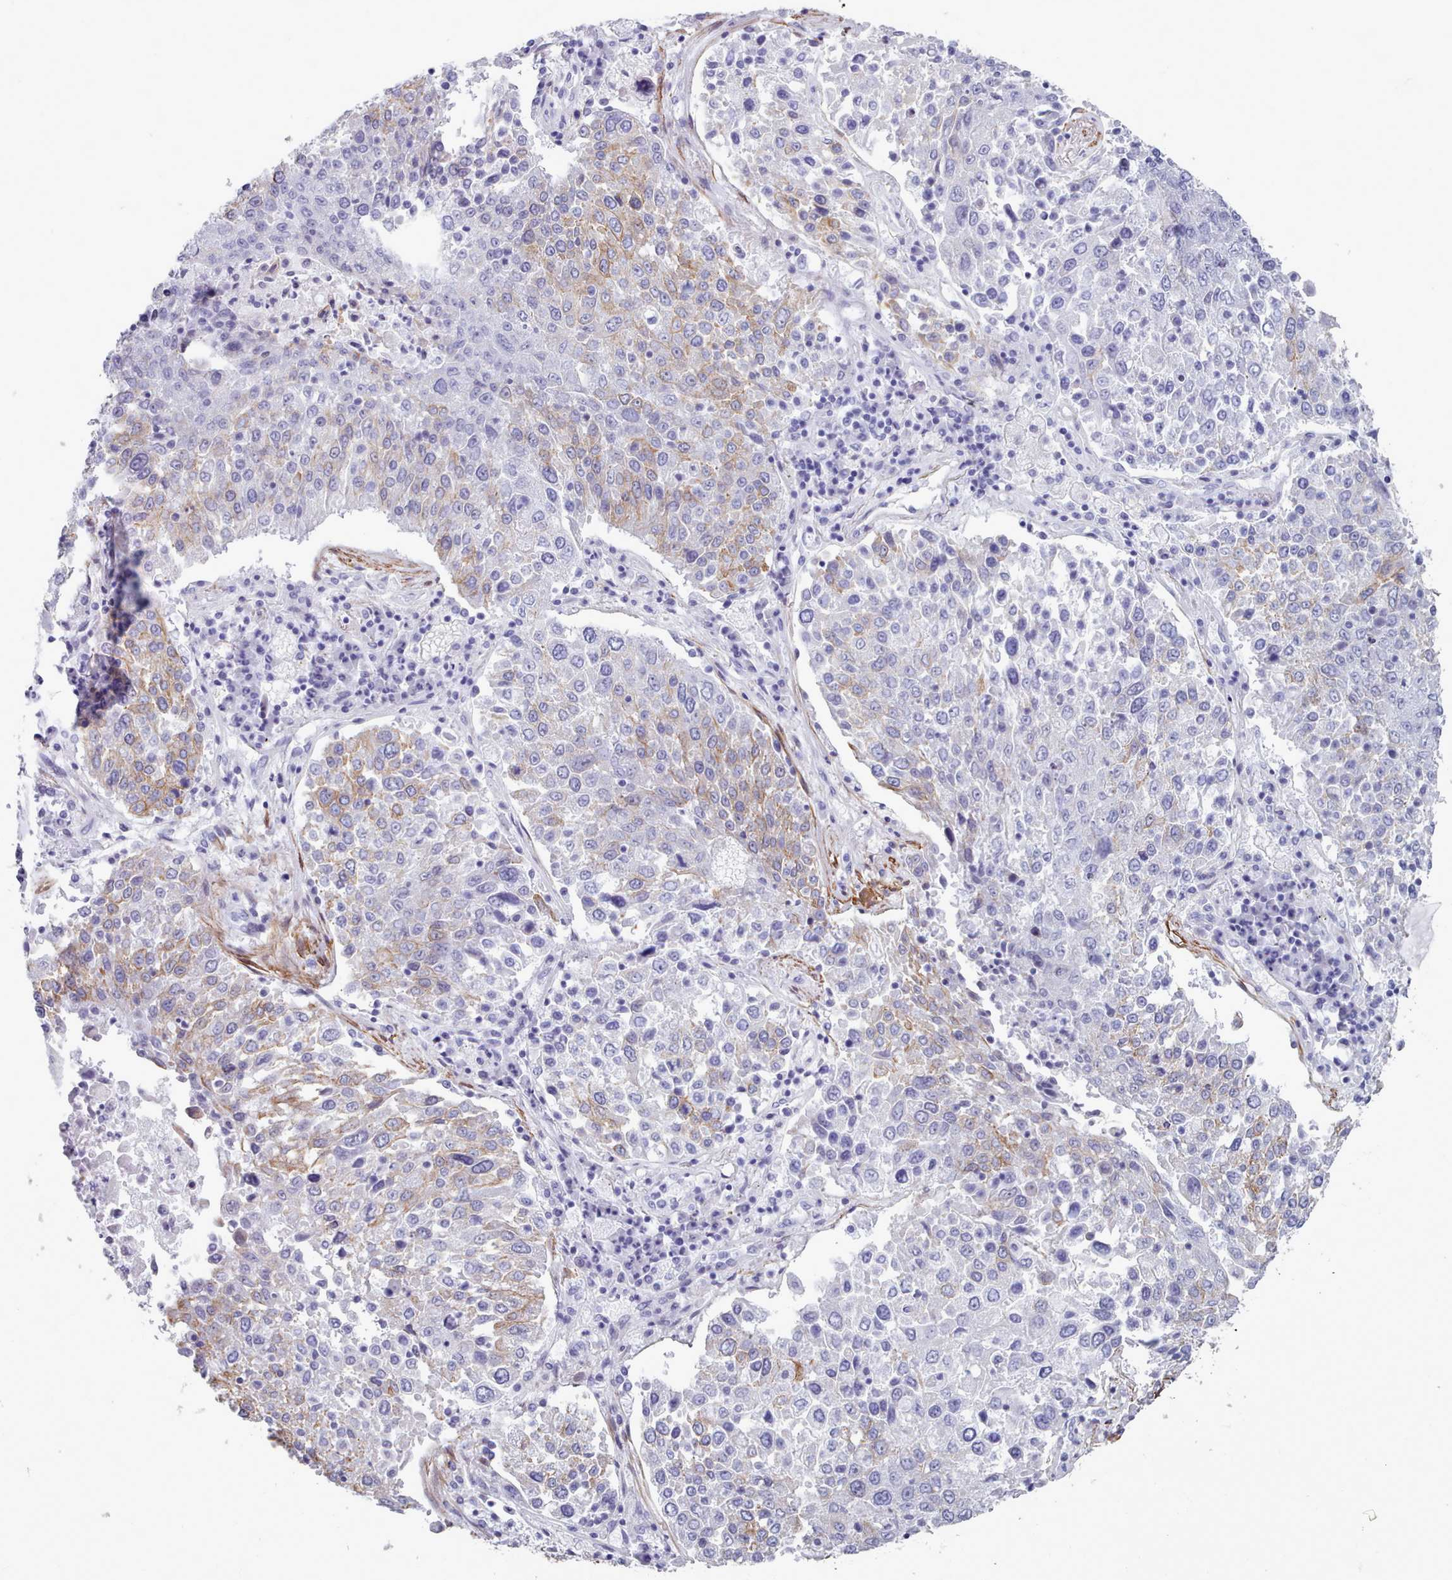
{"staining": {"intensity": "moderate", "quantity": "<25%", "location": "cytoplasmic/membranous"}, "tissue": "lung cancer", "cell_type": "Tumor cells", "image_type": "cancer", "snomed": [{"axis": "morphology", "description": "Squamous cell carcinoma, NOS"}, {"axis": "topography", "description": "Lung"}], "caption": "Immunohistochemistry (IHC) (DAB (3,3'-diaminobenzidine)) staining of lung squamous cell carcinoma exhibits moderate cytoplasmic/membranous protein expression in about <25% of tumor cells.", "gene": "FPGS", "patient": {"sex": "male", "age": 65}}